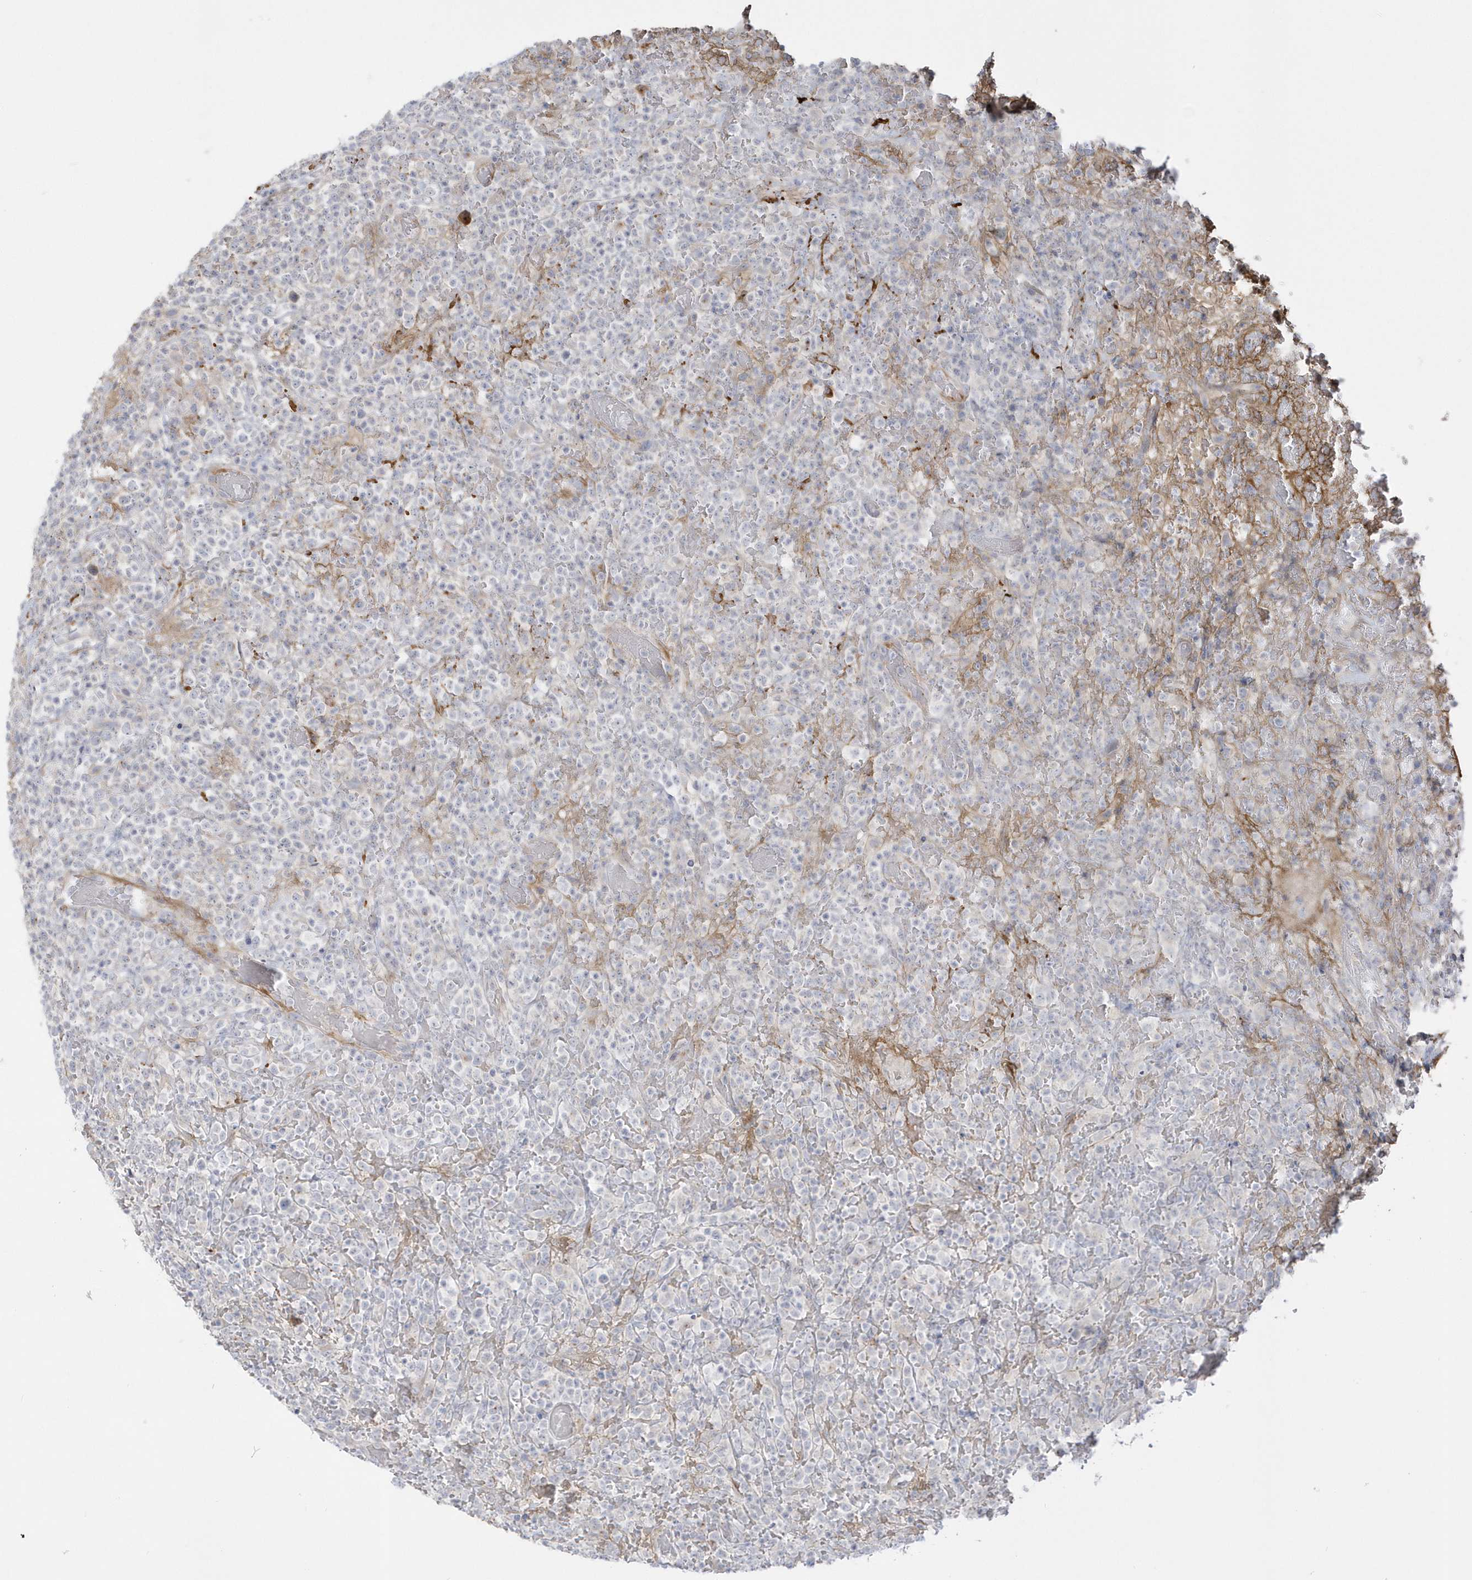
{"staining": {"intensity": "negative", "quantity": "none", "location": "none"}, "tissue": "lymphoma", "cell_type": "Tumor cells", "image_type": "cancer", "snomed": [{"axis": "morphology", "description": "Malignant lymphoma, non-Hodgkin's type, High grade"}, {"axis": "topography", "description": "Colon"}], "caption": "This is an immunohistochemistry (IHC) image of malignant lymphoma, non-Hodgkin's type (high-grade). There is no positivity in tumor cells.", "gene": "SEMA3D", "patient": {"sex": "female", "age": 53}}